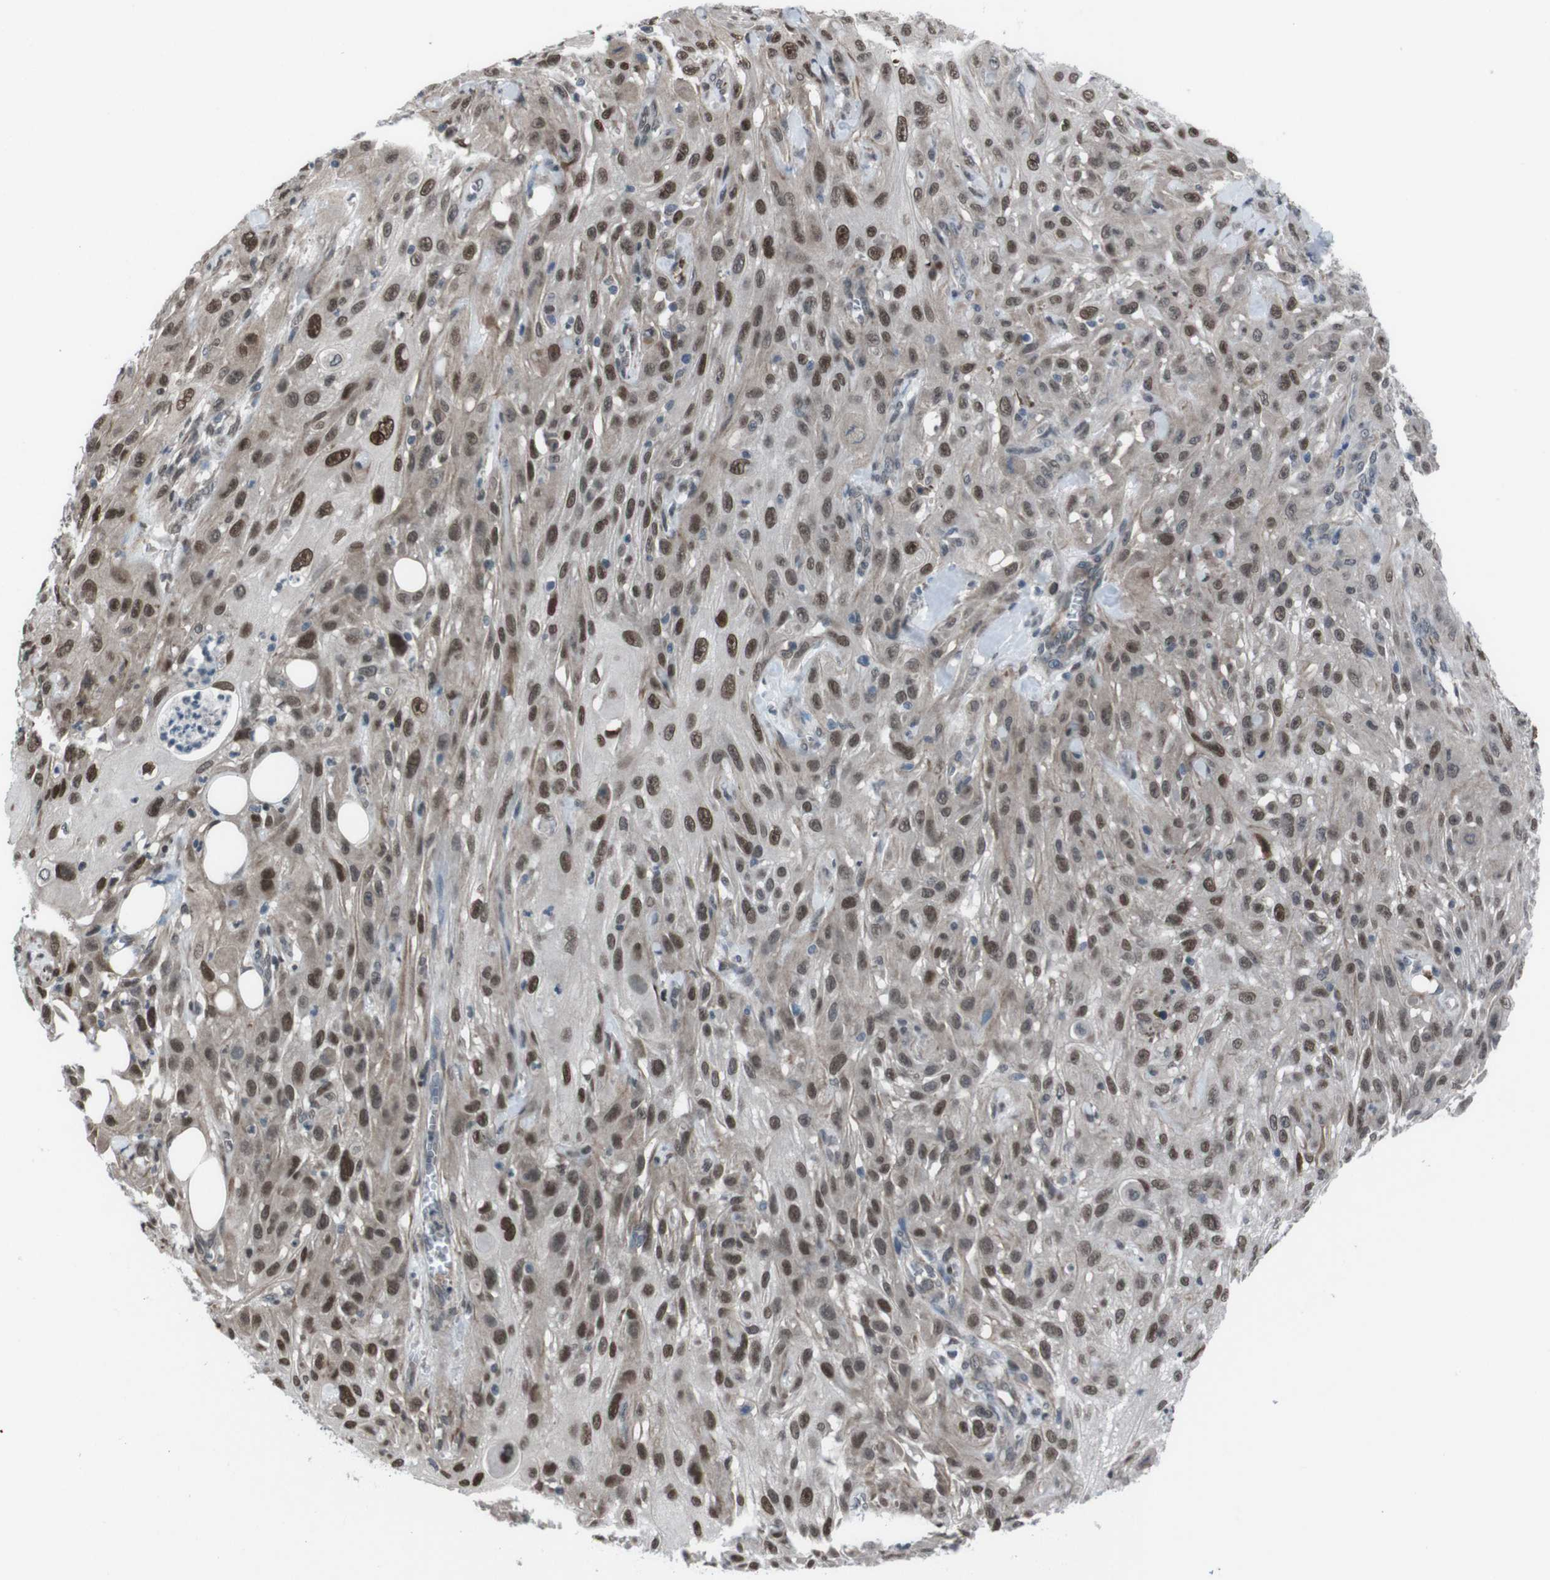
{"staining": {"intensity": "strong", "quantity": ">75%", "location": "nuclear"}, "tissue": "skin cancer", "cell_type": "Tumor cells", "image_type": "cancer", "snomed": [{"axis": "morphology", "description": "Squamous cell carcinoma, NOS"}, {"axis": "topography", "description": "Skin"}], "caption": "Immunohistochemical staining of human skin squamous cell carcinoma shows strong nuclear protein expression in about >75% of tumor cells. (brown staining indicates protein expression, while blue staining denotes nuclei).", "gene": "SS18L1", "patient": {"sex": "male", "age": 75}}